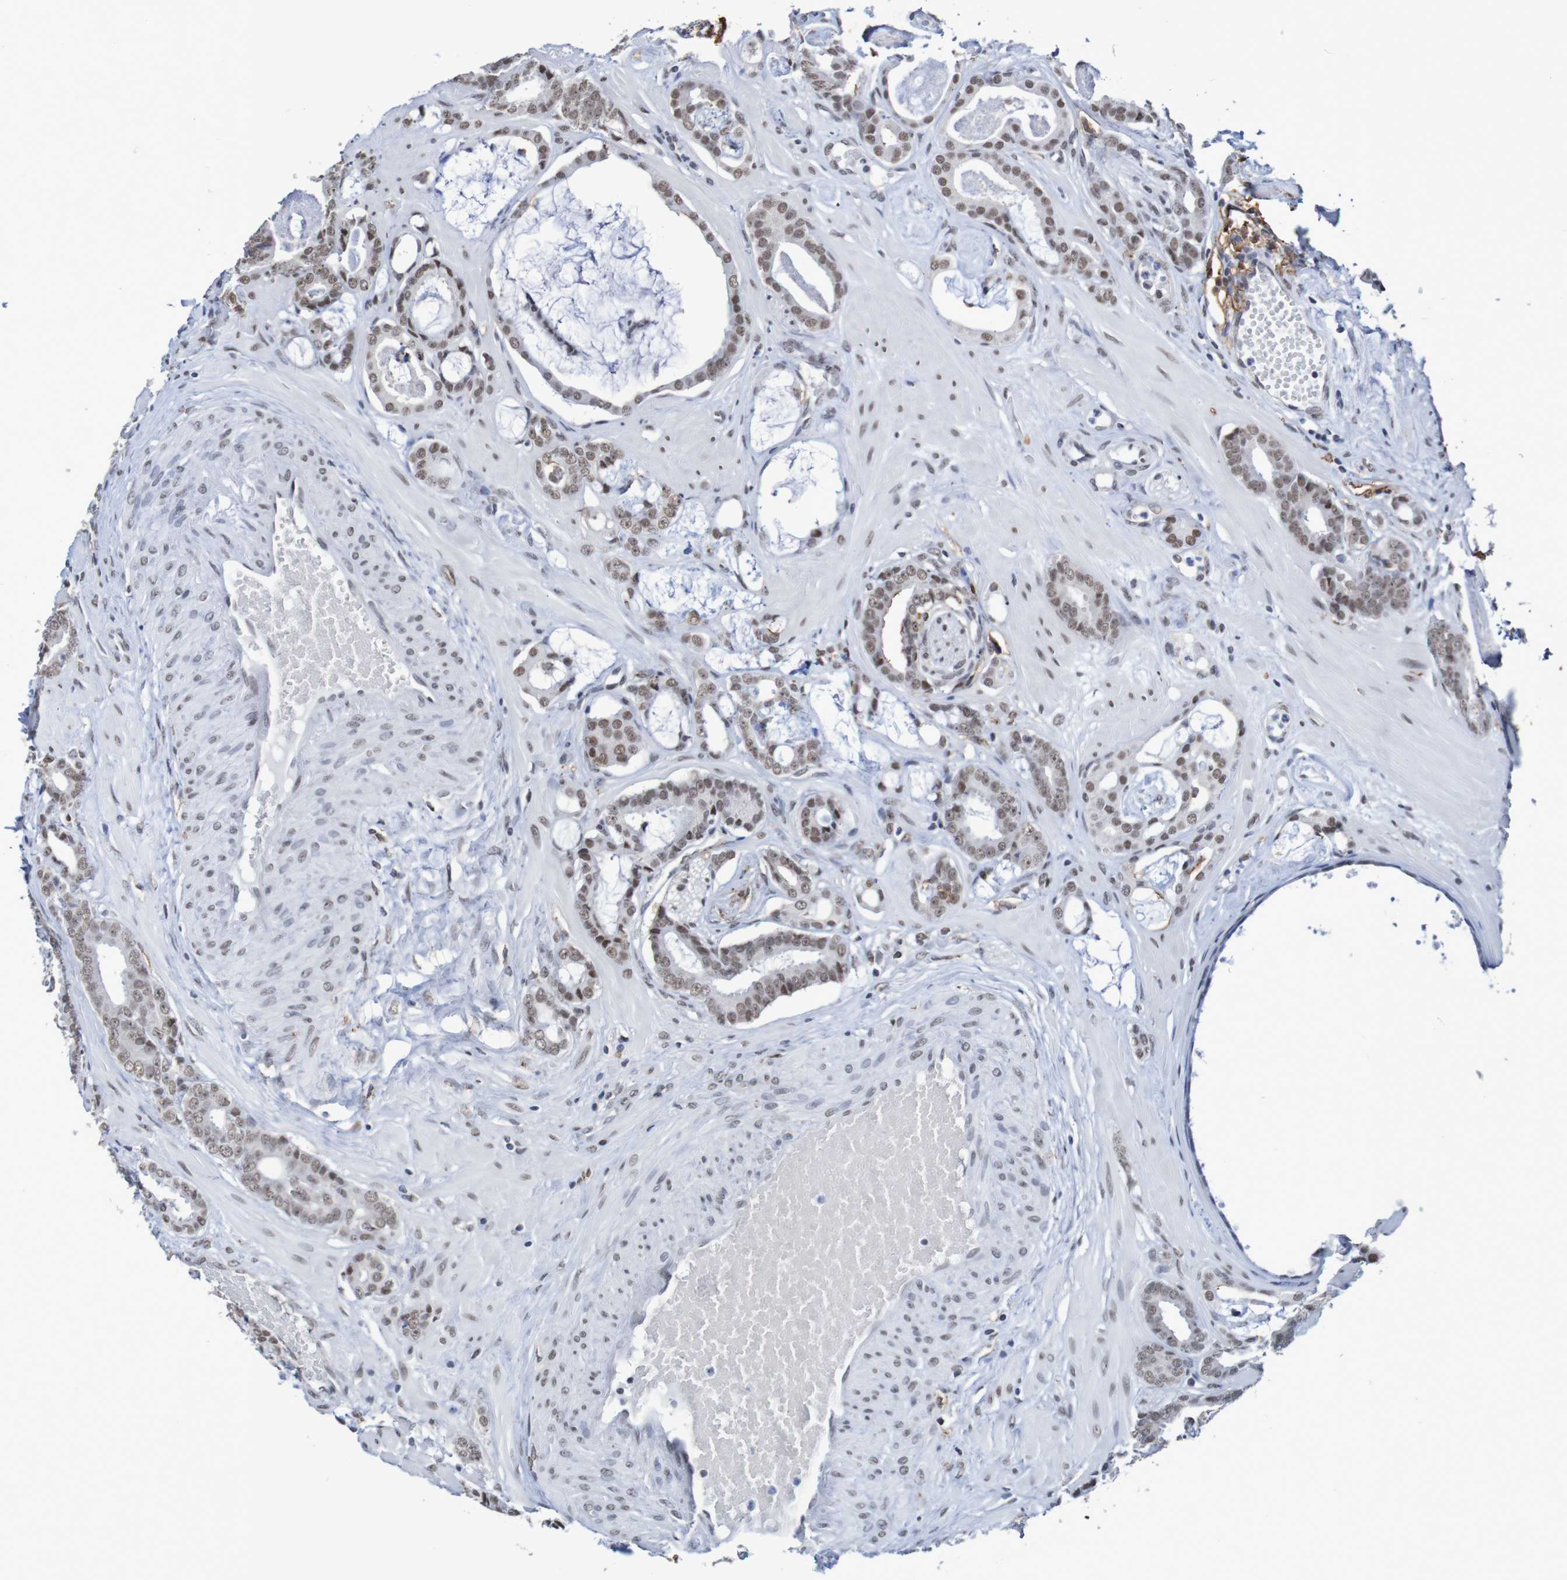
{"staining": {"intensity": "moderate", "quantity": ">75%", "location": "nuclear"}, "tissue": "prostate cancer", "cell_type": "Tumor cells", "image_type": "cancer", "snomed": [{"axis": "morphology", "description": "Adenocarcinoma, Low grade"}, {"axis": "topography", "description": "Prostate"}], "caption": "Prostate cancer (low-grade adenocarcinoma) stained with a protein marker shows moderate staining in tumor cells.", "gene": "MRTFB", "patient": {"sex": "male", "age": 53}}